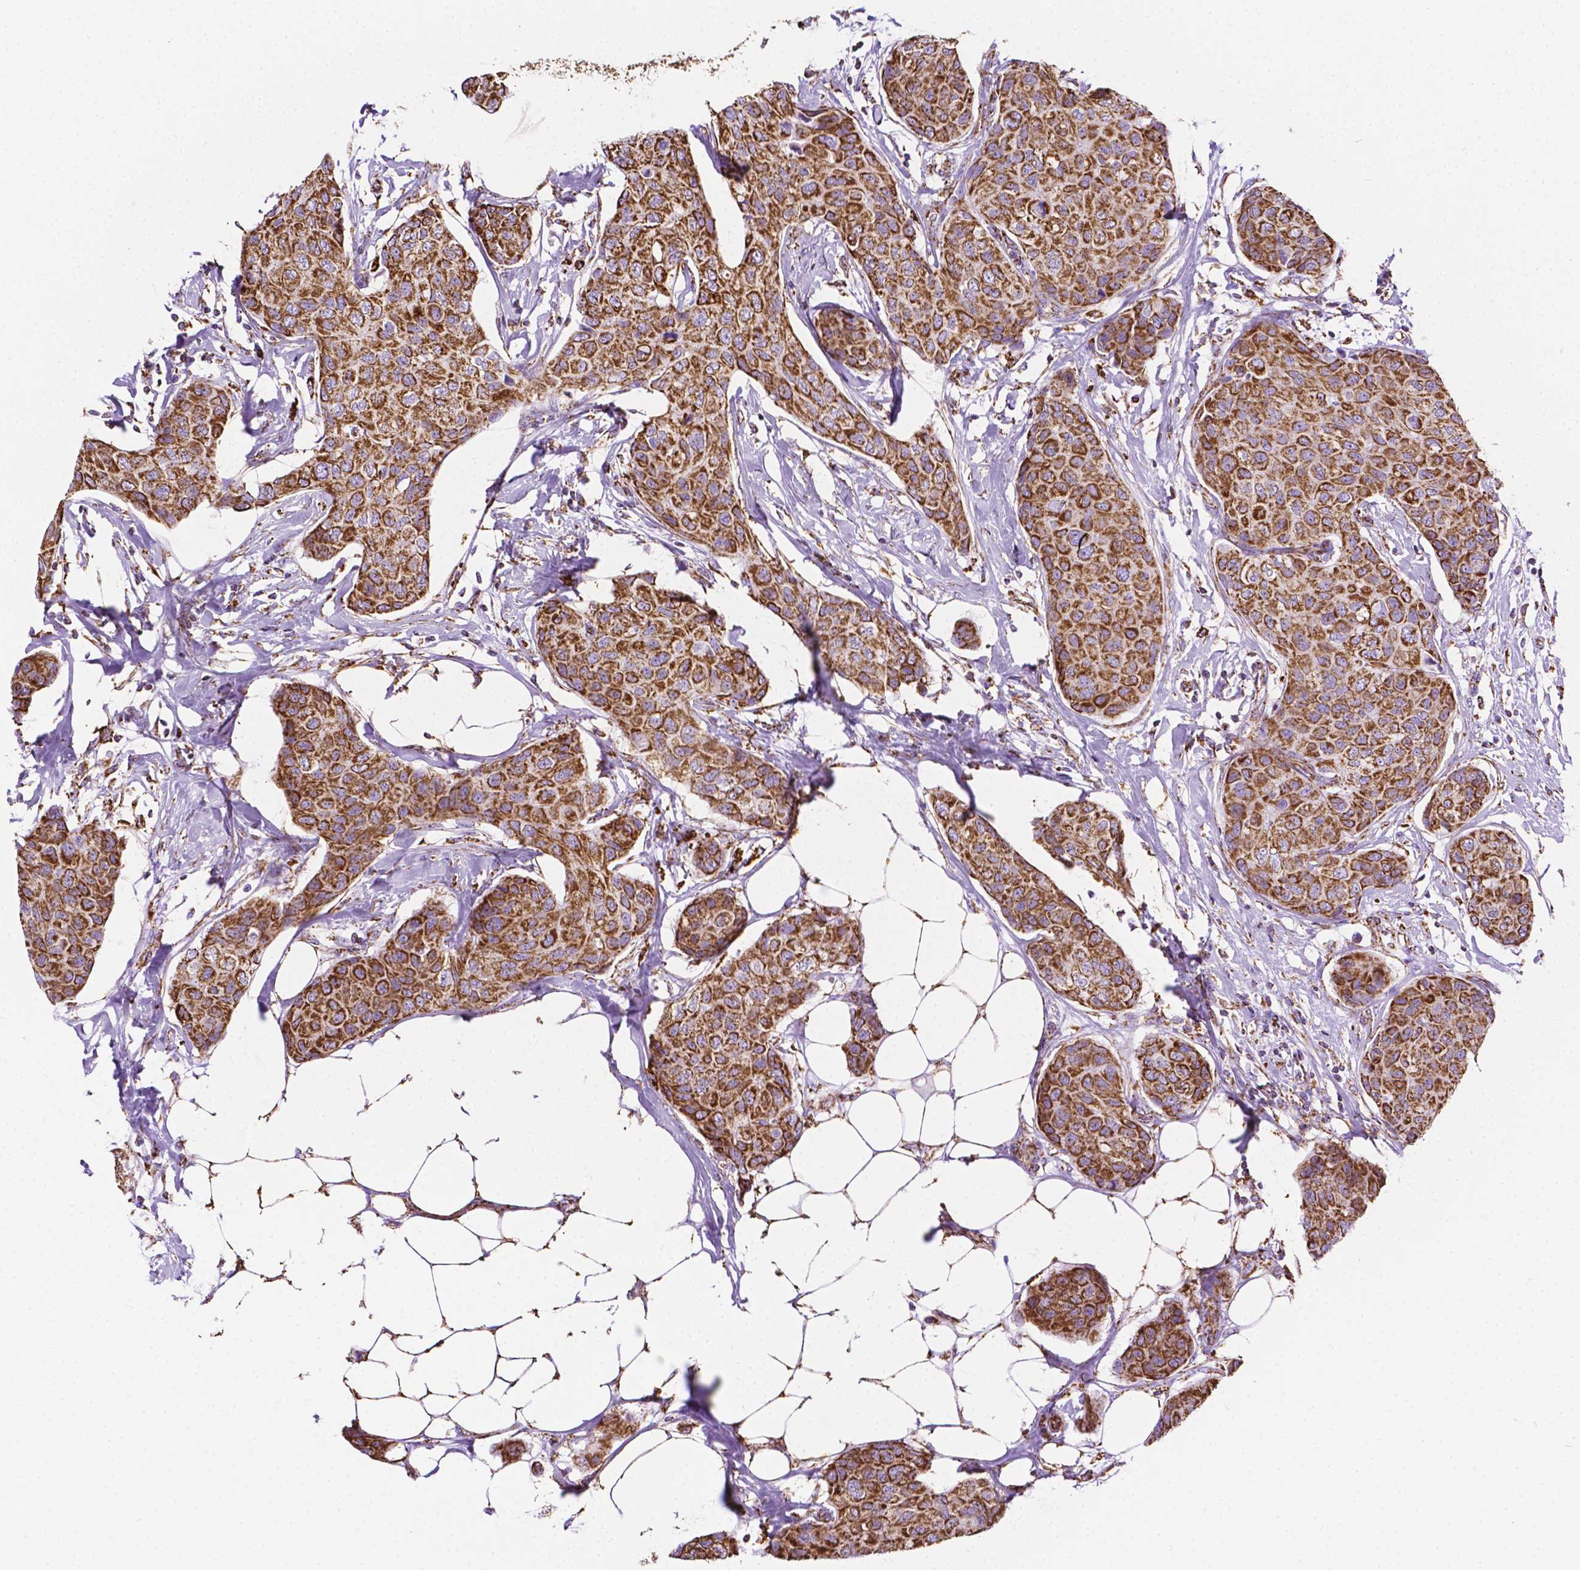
{"staining": {"intensity": "strong", "quantity": ">75%", "location": "cytoplasmic/membranous"}, "tissue": "breast cancer", "cell_type": "Tumor cells", "image_type": "cancer", "snomed": [{"axis": "morphology", "description": "Duct carcinoma"}, {"axis": "topography", "description": "Breast"}], "caption": "Immunohistochemical staining of breast cancer (infiltrating ductal carcinoma) displays high levels of strong cytoplasmic/membranous protein positivity in approximately >75% of tumor cells.", "gene": "RMDN3", "patient": {"sex": "female", "age": 80}}